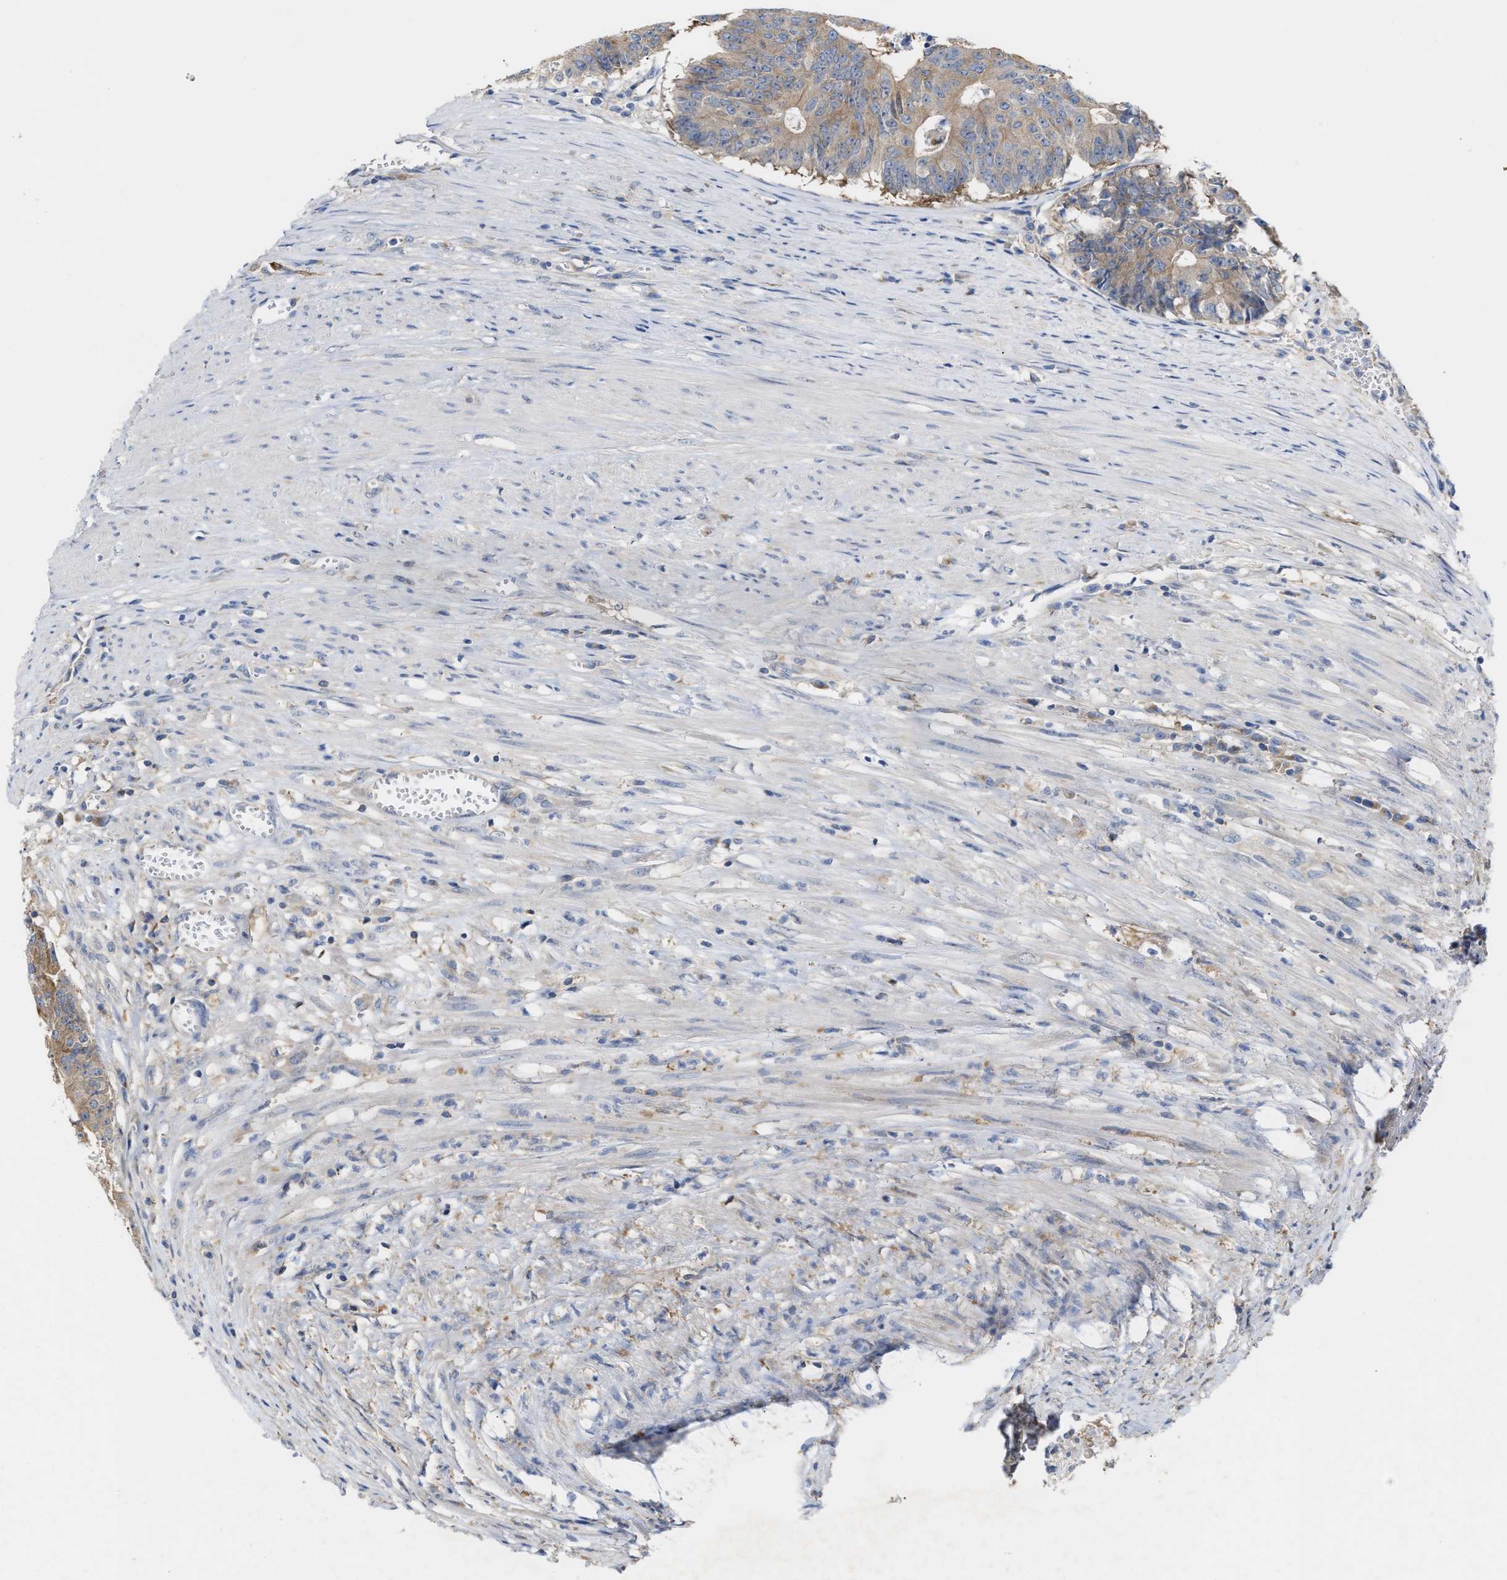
{"staining": {"intensity": "weak", "quantity": "25%-75%", "location": "cytoplasmic/membranous"}, "tissue": "colorectal cancer", "cell_type": "Tumor cells", "image_type": "cancer", "snomed": [{"axis": "morphology", "description": "Adenocarcinoma, NOS"}, {"axis": "topography", "description": "Colon"}], "caption": "Immunohistochemistry (IHC) photomicrograph of human colorectal cancer (adenocarcinoma) stained for a protein (brown), which demonstrates low levels of weak cytoplasmic/membranous expression in approximately 25%-75% of tumor cells.", "gene": "BBLN", "patient": {"sex": "male", "age": 87}}